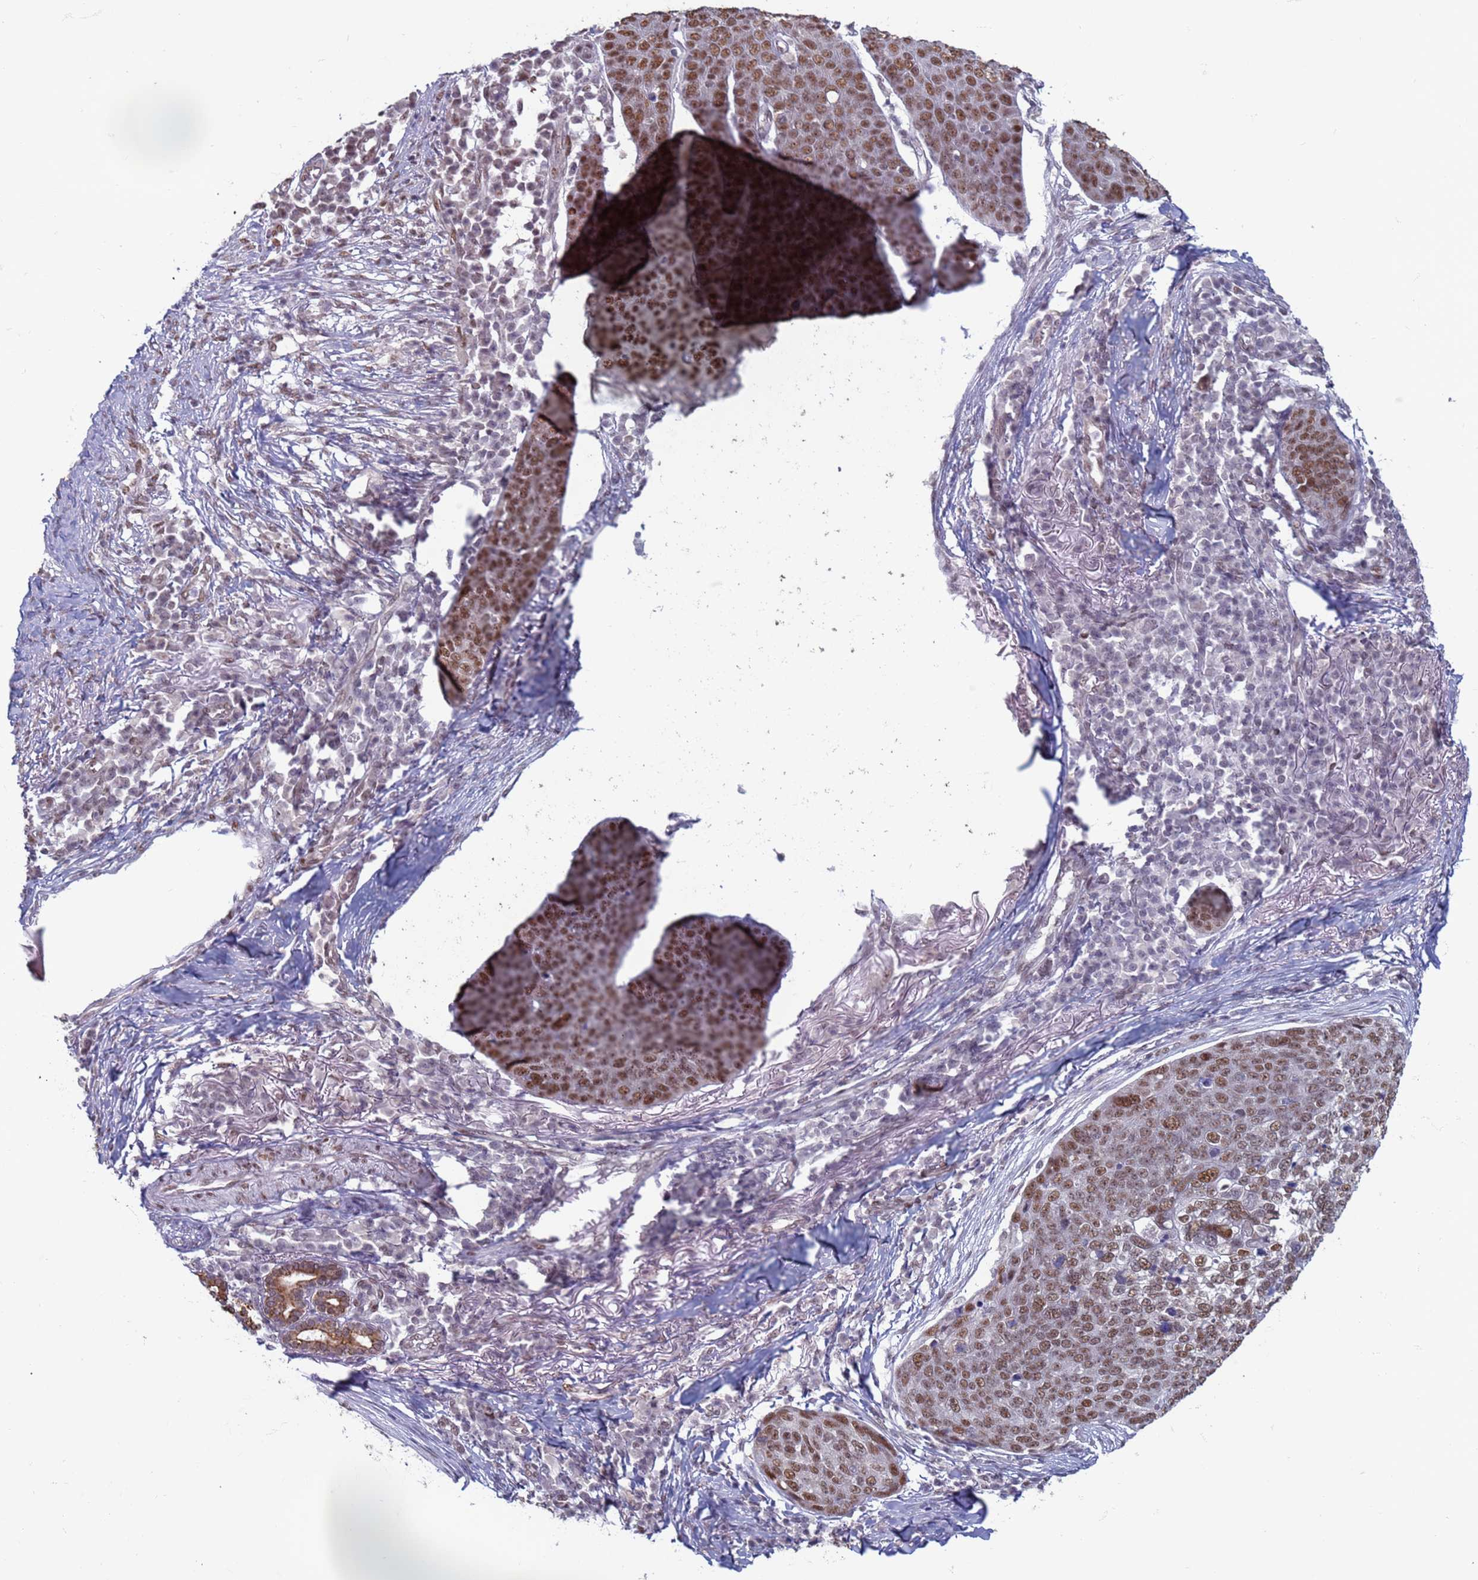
{"staining": {"intensity": "moderate", "quantity": ">75%", "location": "nuclear"}, "tissue": "skin cancer", "cell_type": "Tumor cells", "image_type": "cancer", "snomed": [{"axis": "morphology", "description": "Squamous cell carcinoma, NOS"}, {"axis": "topography", "description": "Skin"}], "caption": "A histopathology image of human skin cancer (squamous cell carcinoma) stained for a protein reveals moderate nuclear brown staining in tumor cells.", "gene": "SAE1", "patient": {"sex": "male", "age": 71}}